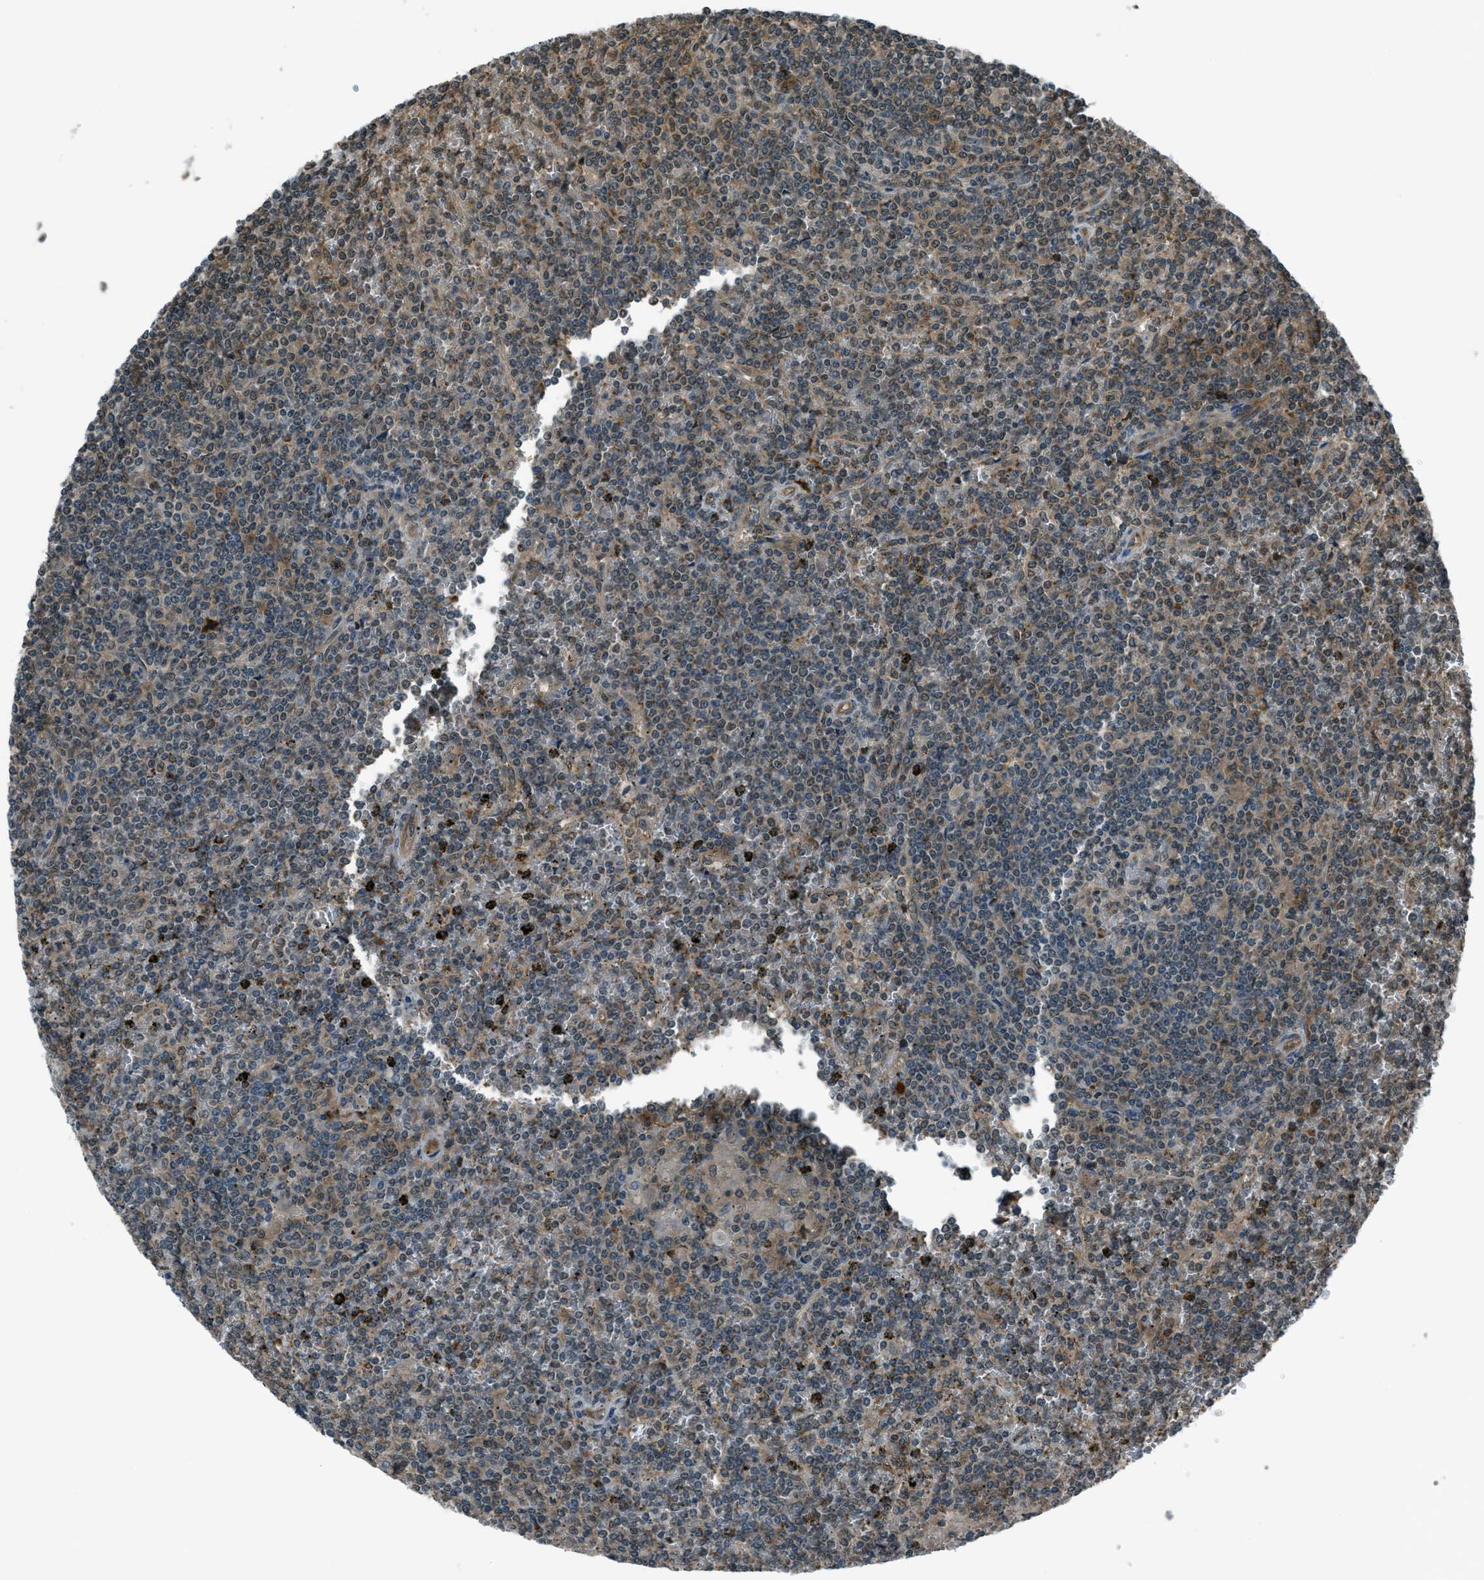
{"staining": {"intensity": "weak", "quantity": "25%-75%", "location": "cytoplasmic/membranous"}, "tissue": "lymphoma", "cell_type": "Tumor cells", "image_type": "cancer", "snomed": [{"axis": "morphology", "description": "Malignant lymphoma, non-Hodgkin's type, Low grade"}, {"axis": "topography", "description": "Spleen"}], "caption": "Weak cytoplasmic/membranous expression for a protein is seen in approximately 25%-75% of tumor cells of lymphoma using immunohistochemistry.", "gene": "ASAP2", "patient": {"sex": "female", "age": 19}}